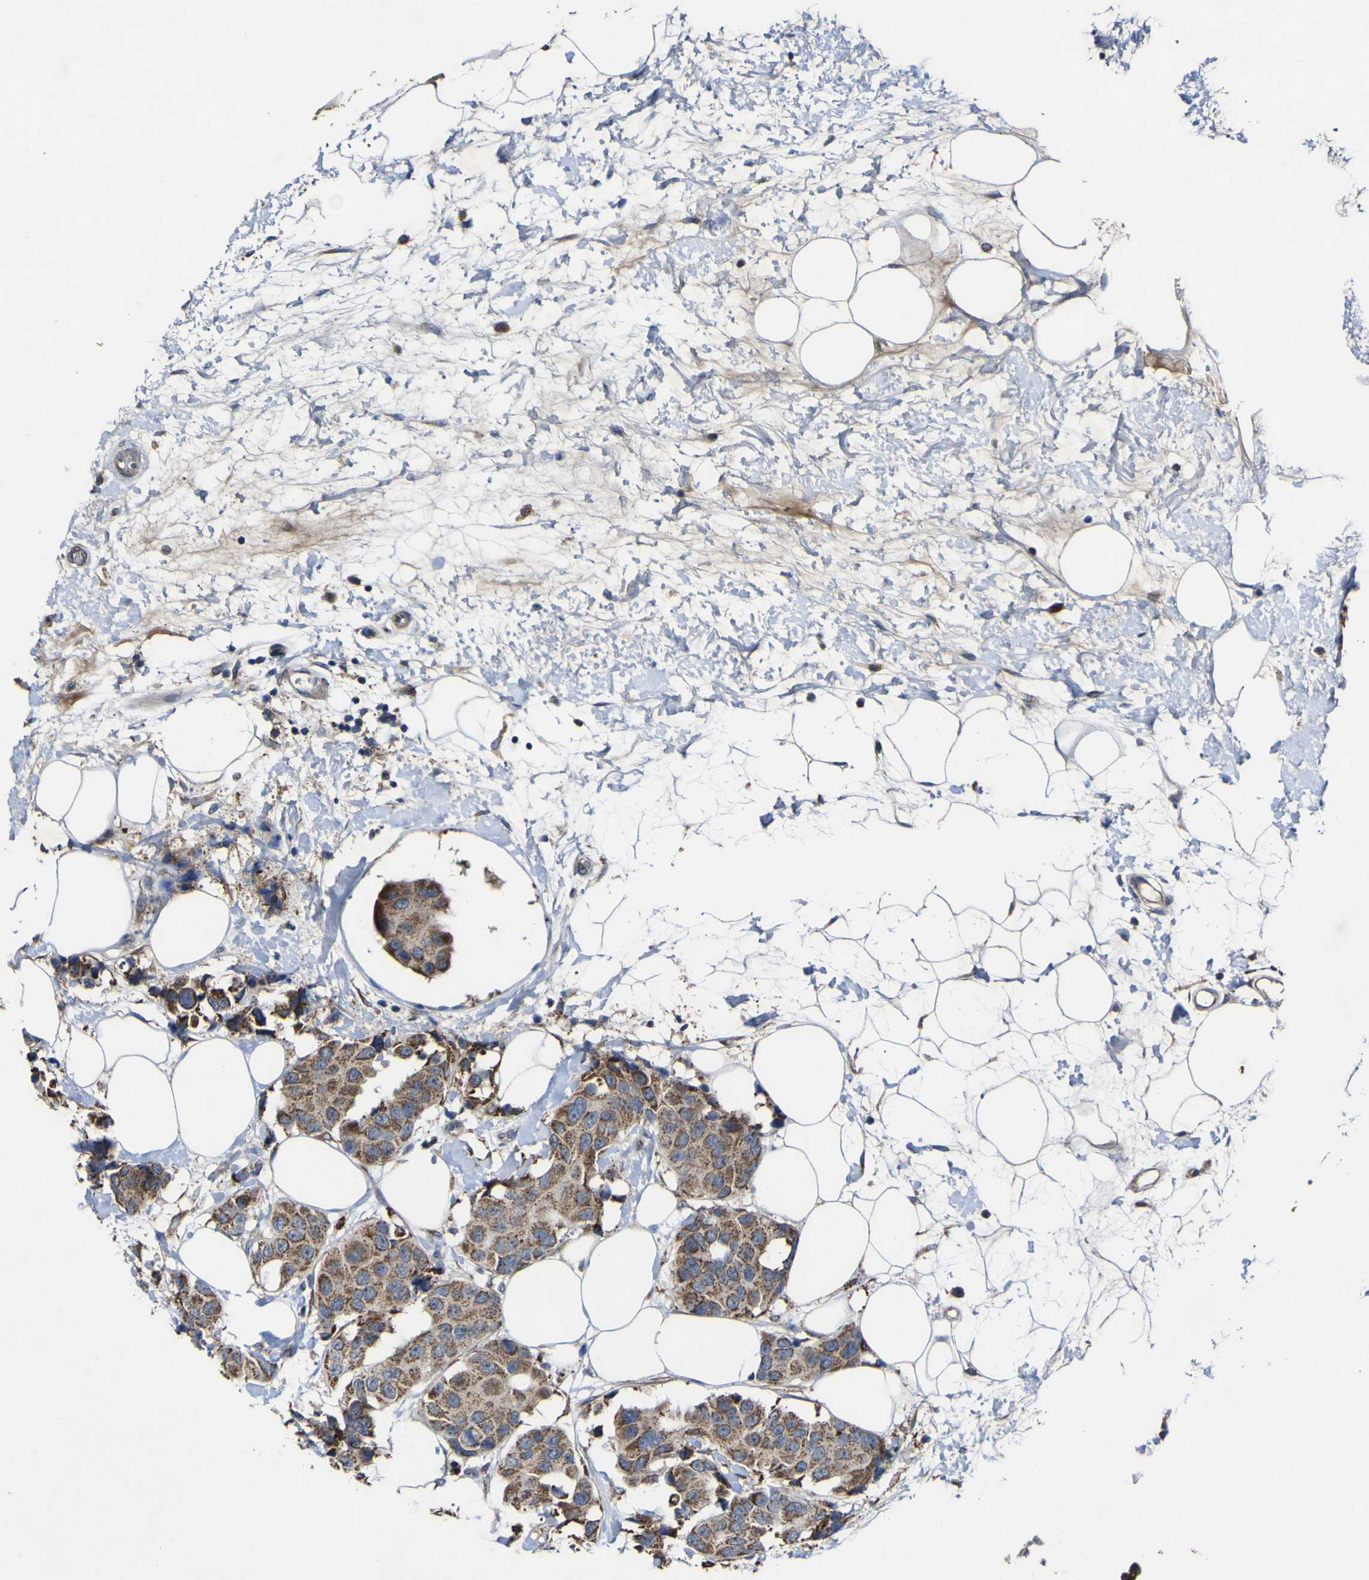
{"staining": {"intensity": "moderate", "quantity": ">75%", "location": "cytoplasmic/membranous"}, "tissue": "breast cancer", "cell_type": "Tumor cells", "image_type": "cancer", "snomed": [{"axis": "morphology", "description": "Normal tissue, NOS"}, {"axis": "morphology", "description": "Duct carcinoma"}, {"axis": "topography", "description": "Breast"}], "caption": "The histopathology image exhibits a brown stain indicating the presence of a protein in the cytoplasmic/membranous of tumor cells in breast cancer (invasive ductal carcinoma).", "gene": "IRAK2", "patient": {"sex": "female", "age": 39}}